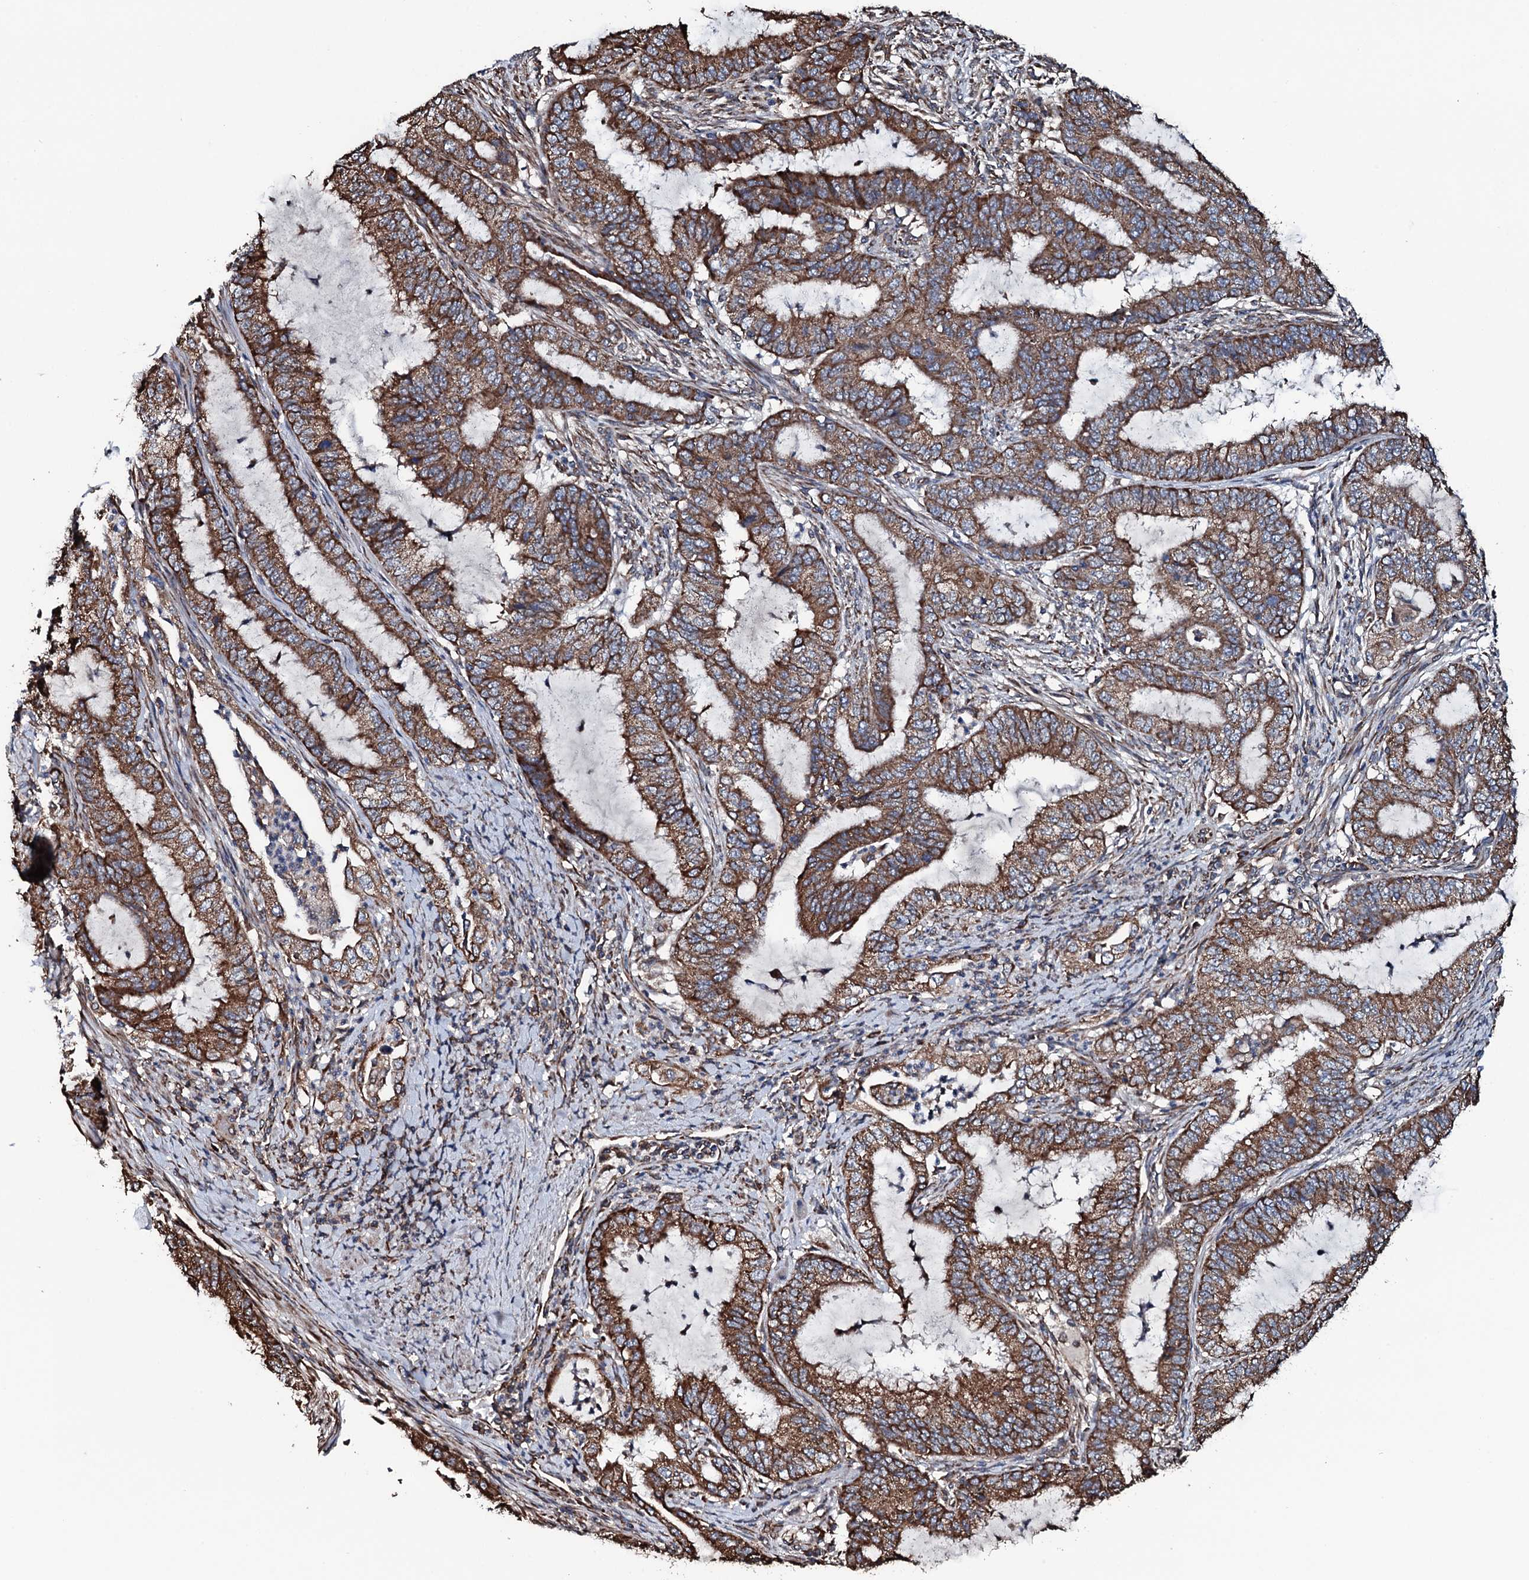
{"staining": {"intensity": "strong", "quantity": ">75%", "location": "cytoplasmic/membranous"}, "tissue": "endometrial cancer", "cell_type": "Tumor cells", "image_type": "cancer", "snomed": [{"axis": "morphology", "description": "Adenocarcinoma, NOS"}, {"axis": "topography", "description": "Endometrium"}], "caption": "This photomicrograph demonstrates endometrial cancer stained with immunohistochemistry (IHC) to label a protein in brown. The cytoplasmic/membranous of tumor cells show strong positivity for the protein. Nuclei are counter-stained blue.", "gene": "RAB12", "patient": {"sex": "female", "age": 51}}